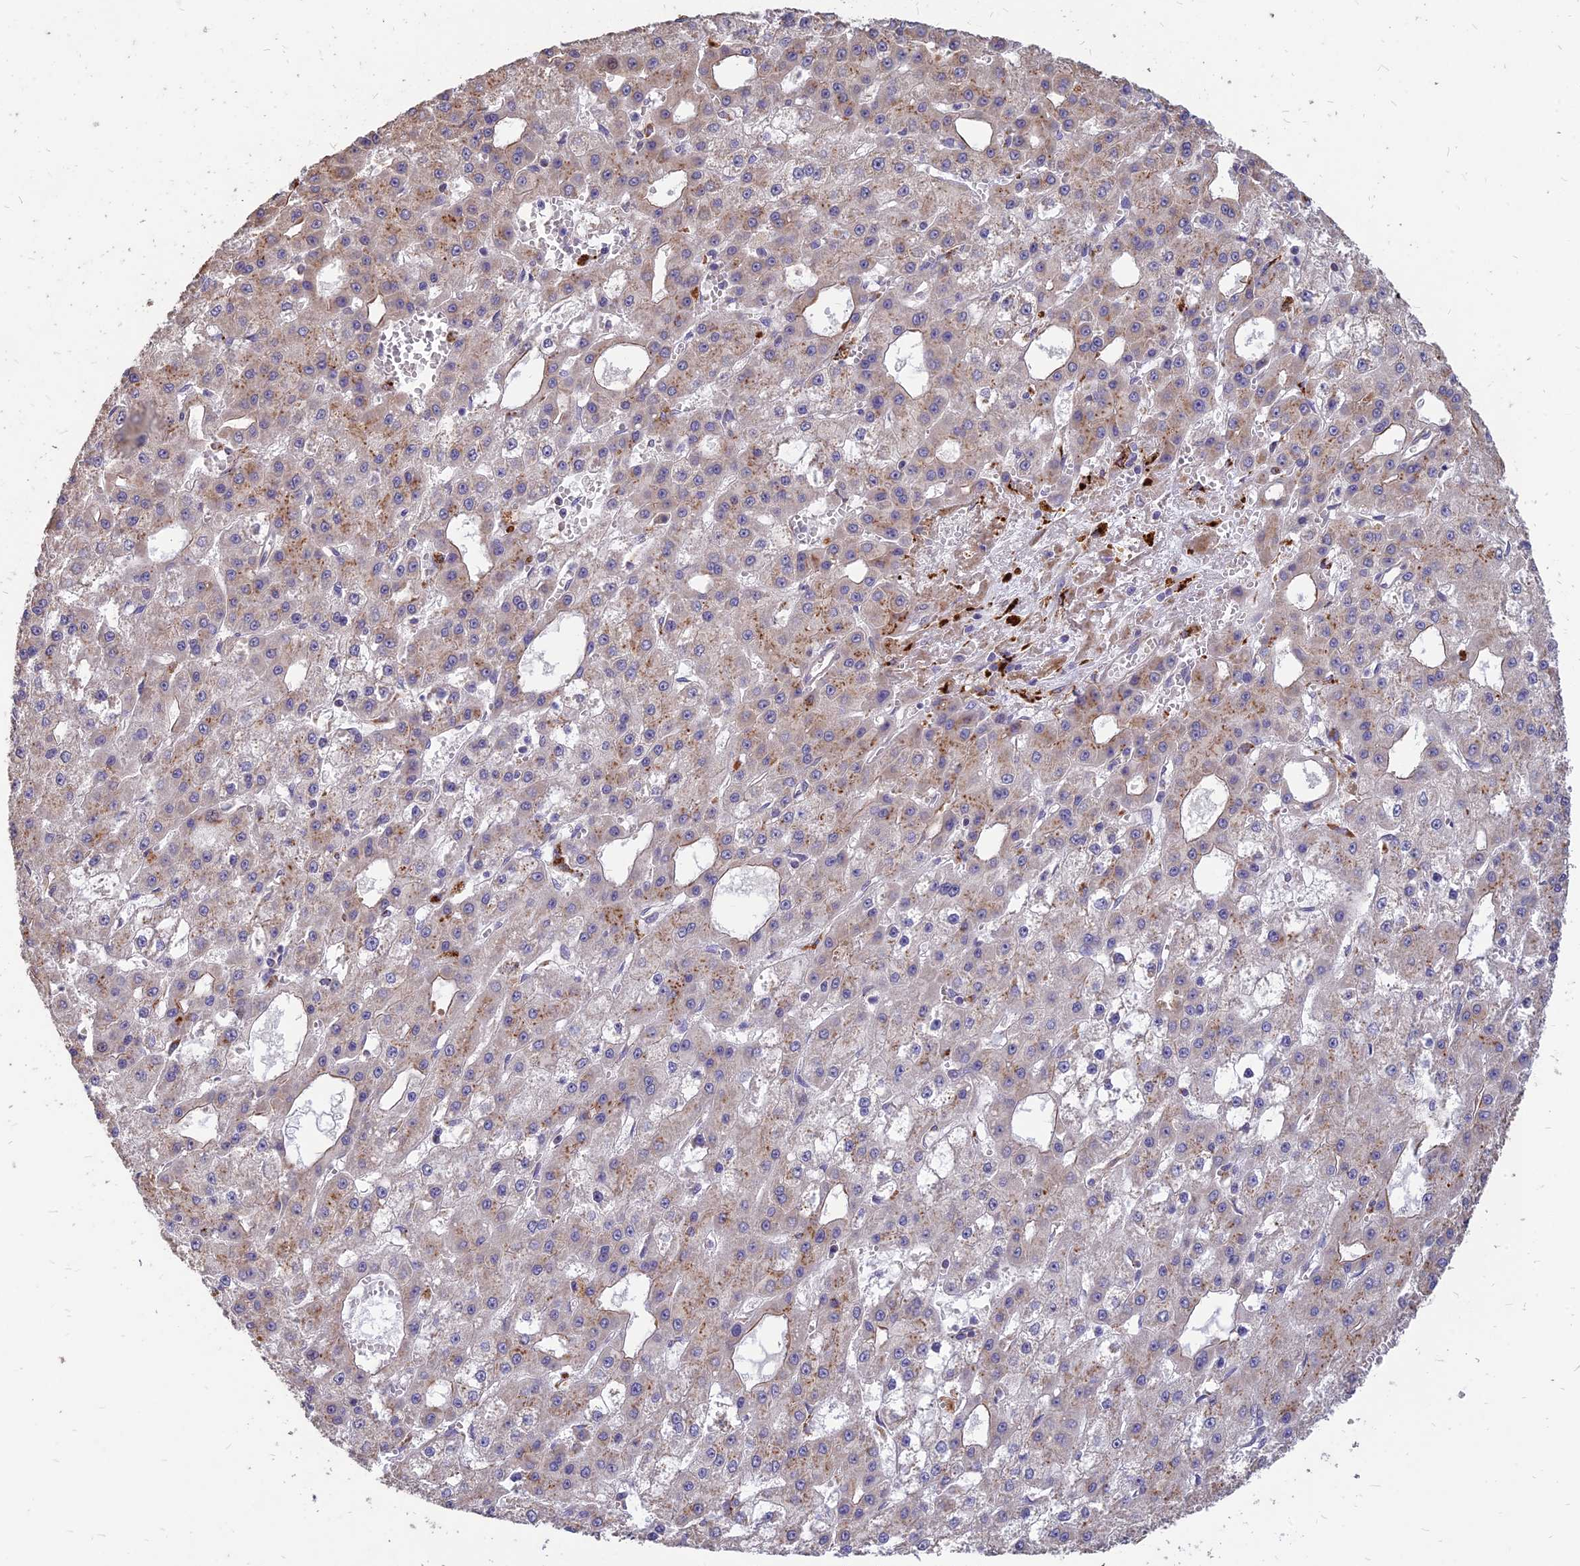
{"staining": {"intensity": "moderate", "quantity": "<25%", "location": "cytoplasmic/membranous"}, "tissue": "liver cancer", "cell_type": "Tumor cells", "image_type": "cancer", "snomed": [{"axis": "morphology", "description": "Carcinoma, Hepatocellular, NOS"}, {"axis": "topography", "description": "Liver"}], "caption": "Protein expression analysis of liver cancer reveals moderate cytoplasmic/membranous expression in about <25% of tumor cells.", "gene": "ST3GAL6", "patient": {"sex": "male", "age": 47}}